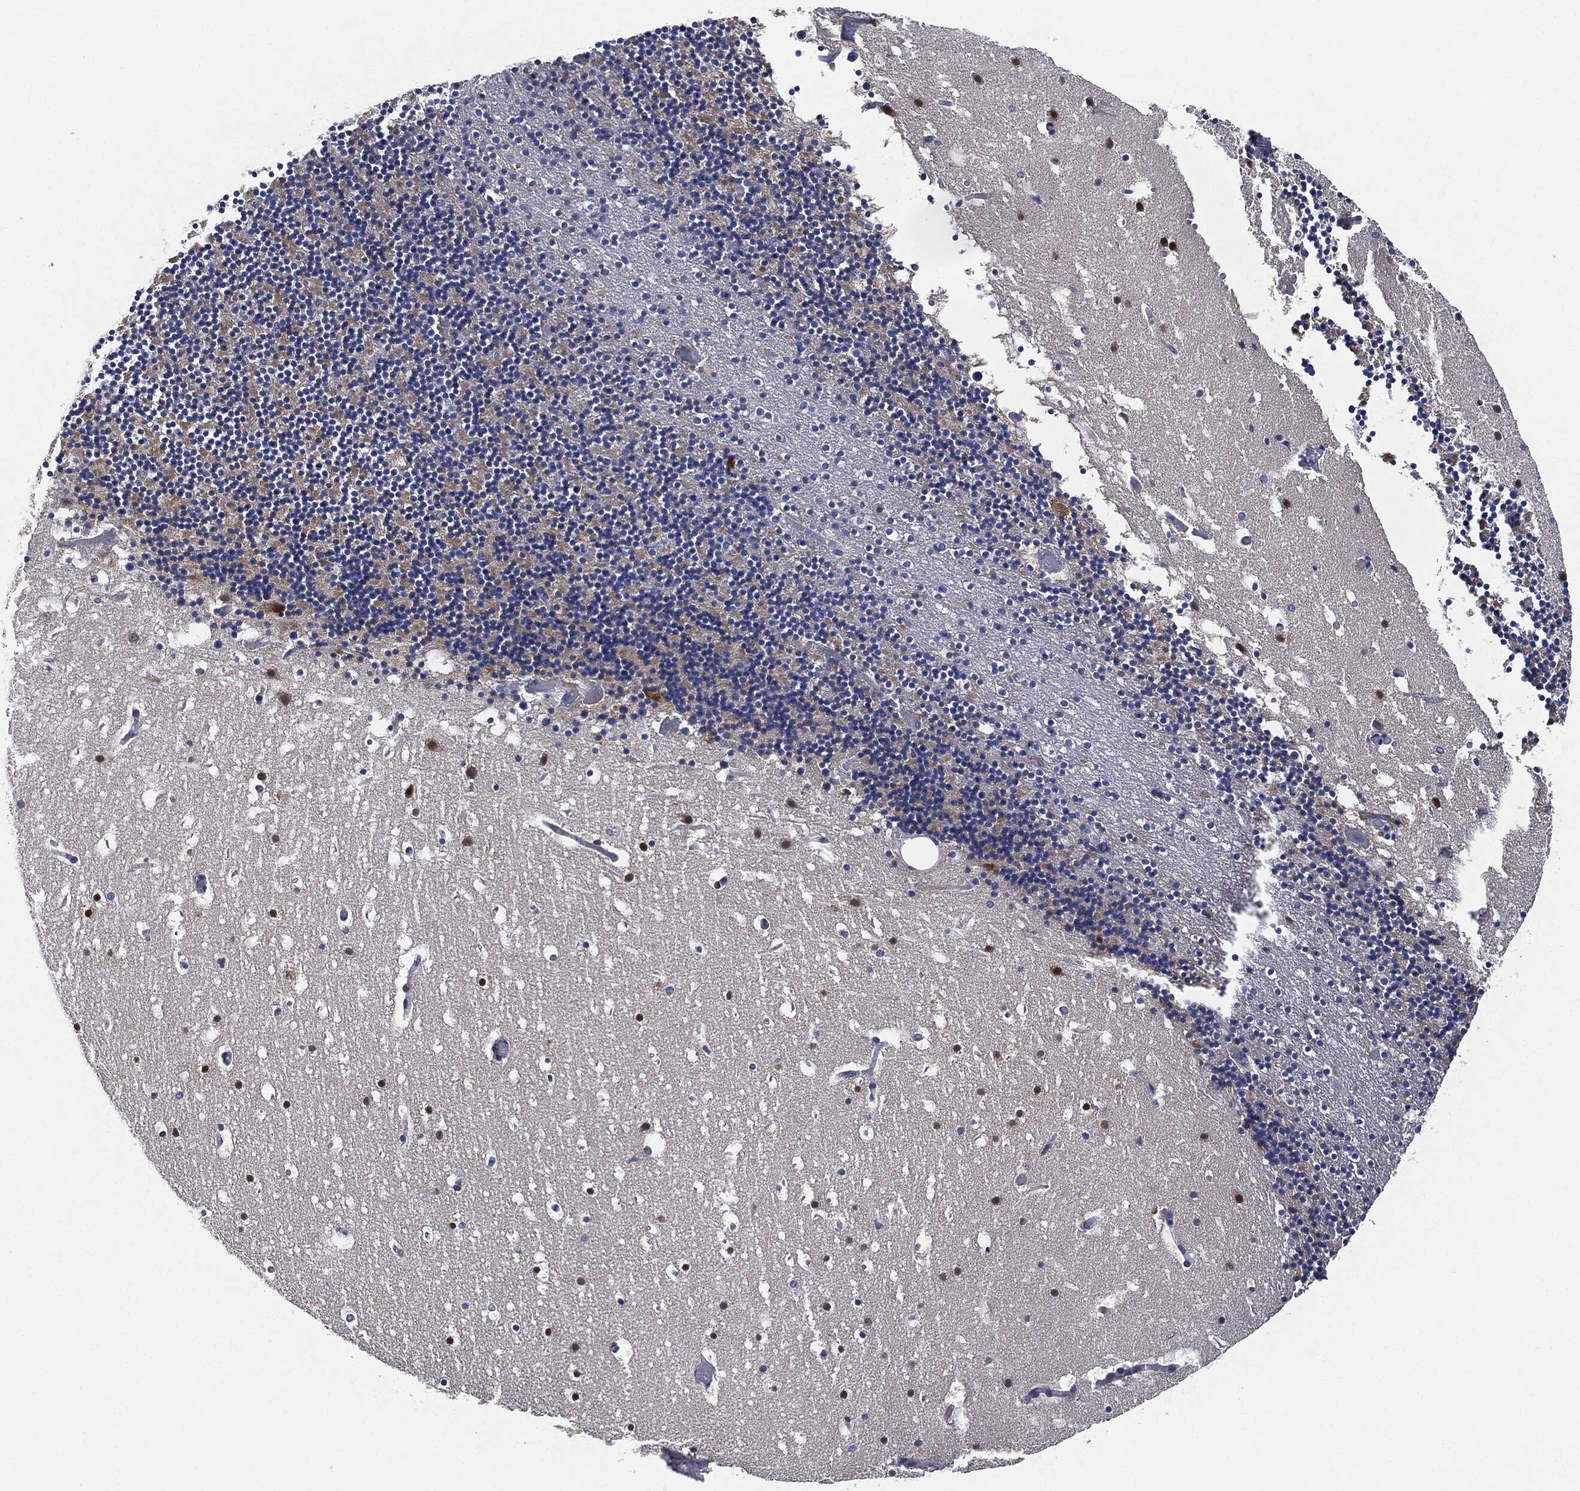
{"staining": {"intensity": "negative", "quantity": "none", "location": "none"}, "tissue": "cerebellum", "cell_type": "Cells in granular layer", "image_type": "normal", "snomed": [{"axis": "morphology", "description": "Normal tissue, NOS"}, {"axis": "topography", "description": "Cerebellum"}], "caption": "Human cerebellum stained for a protein using immunohistochemistry reveals no positivity in cells in granular layer.", "gene": "NTRK1", "patient": {"sex": "male", "age": 37}}